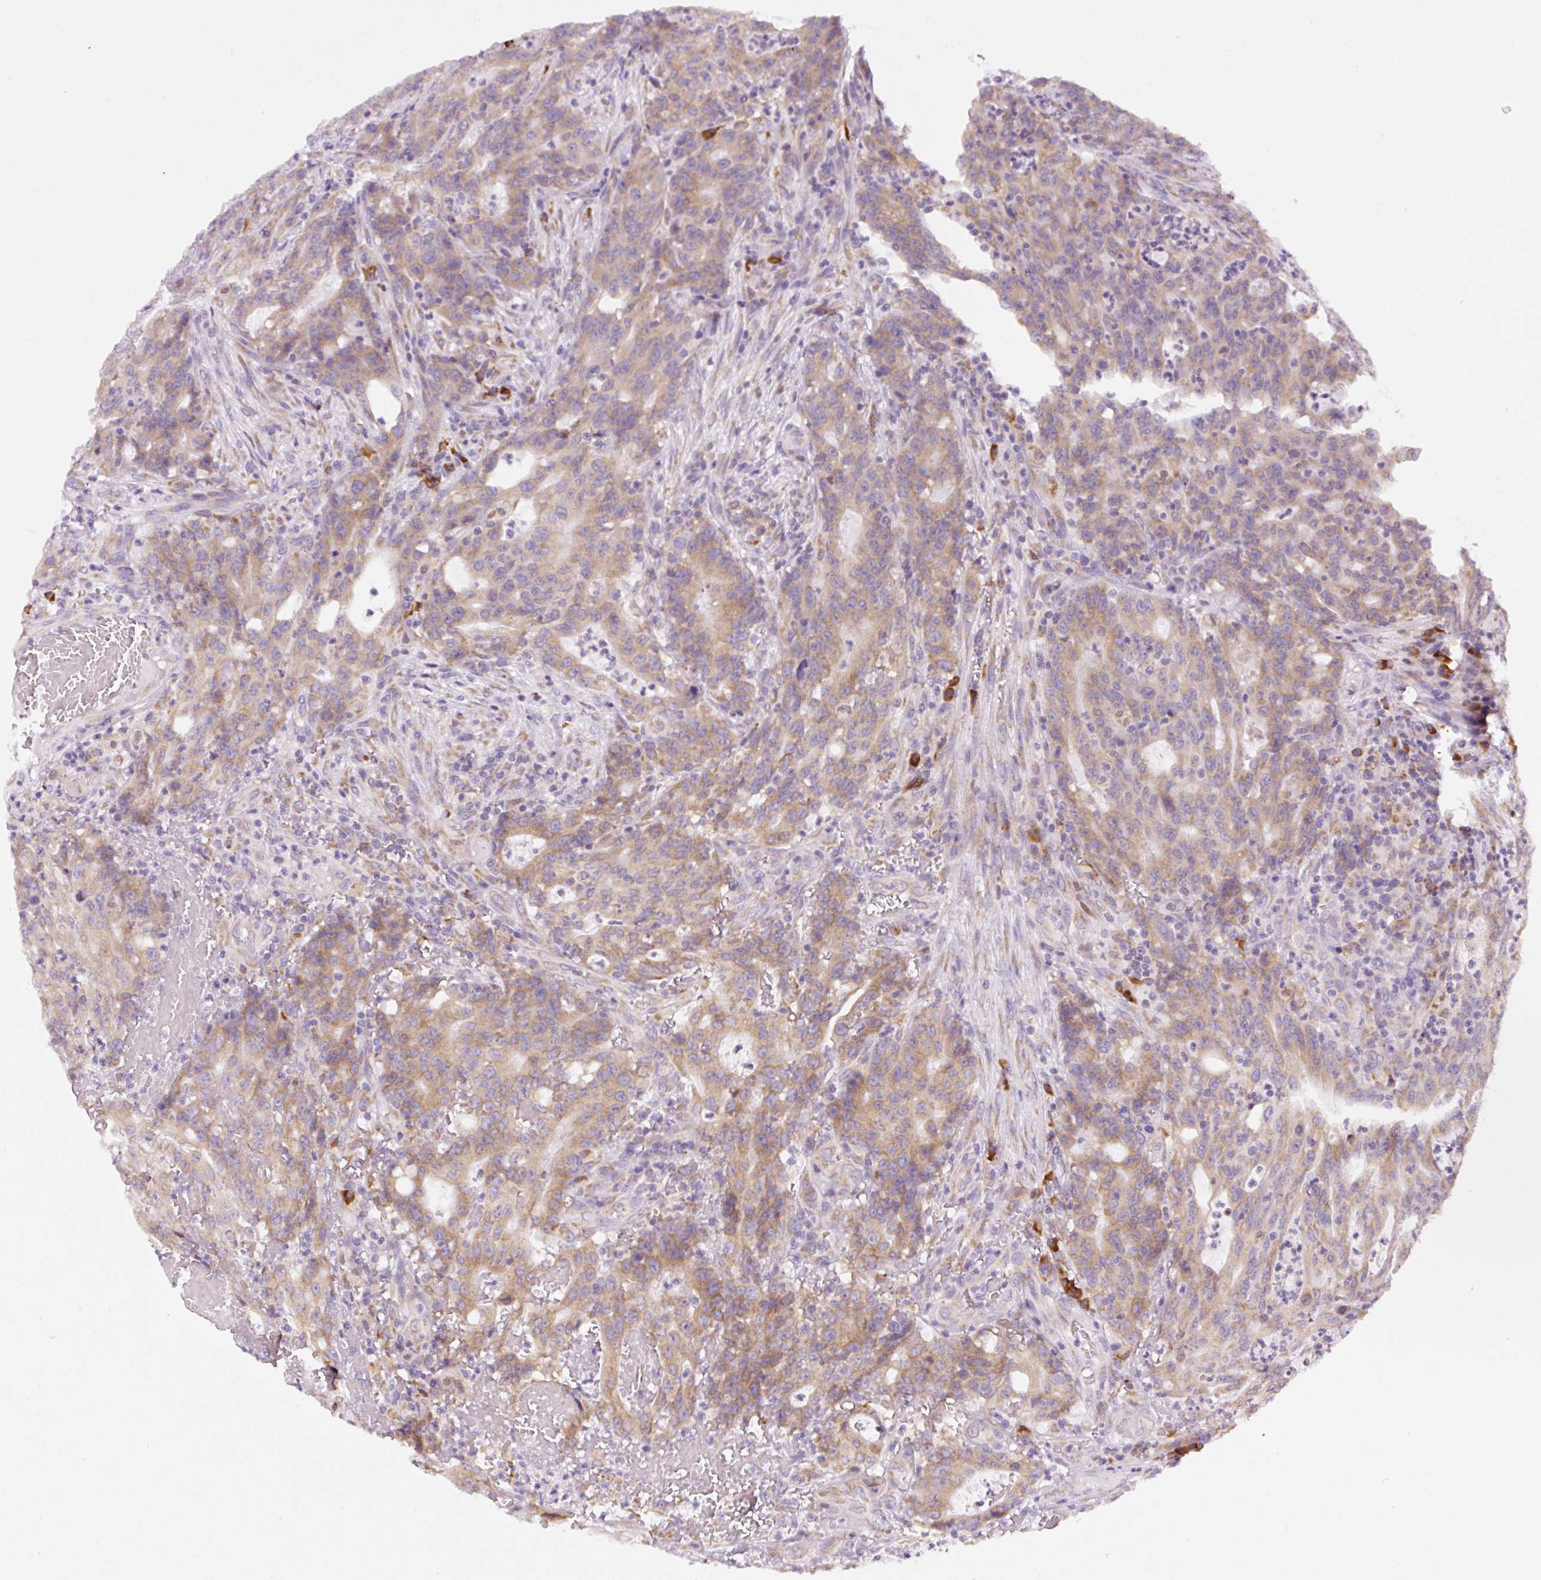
{"staining": {"intensity": "moderate", "quantity": ">75%", "location": "cytoplasmic/membranous"}, "tissue": "colorectal cancer", "cell_type": "Tumor cells", "image_type": "cancer", "snomed": [{"axis": "morphology", "description": "Adenocarcinoma, NOS"}, {"axis": "topography", "description": "Colon"}], "caption": "Tumor cells display medium levels of moderate cytoplasmic/membranous positivity in about >75% of cells in human colorectal adenocarcinoma. (DAB (3,3'-diaminobenzidine) = brown stain, brightfield microscopy at high magnification).", "gene": "DDOST", "patient": {"sex": "male", "age": 83}}